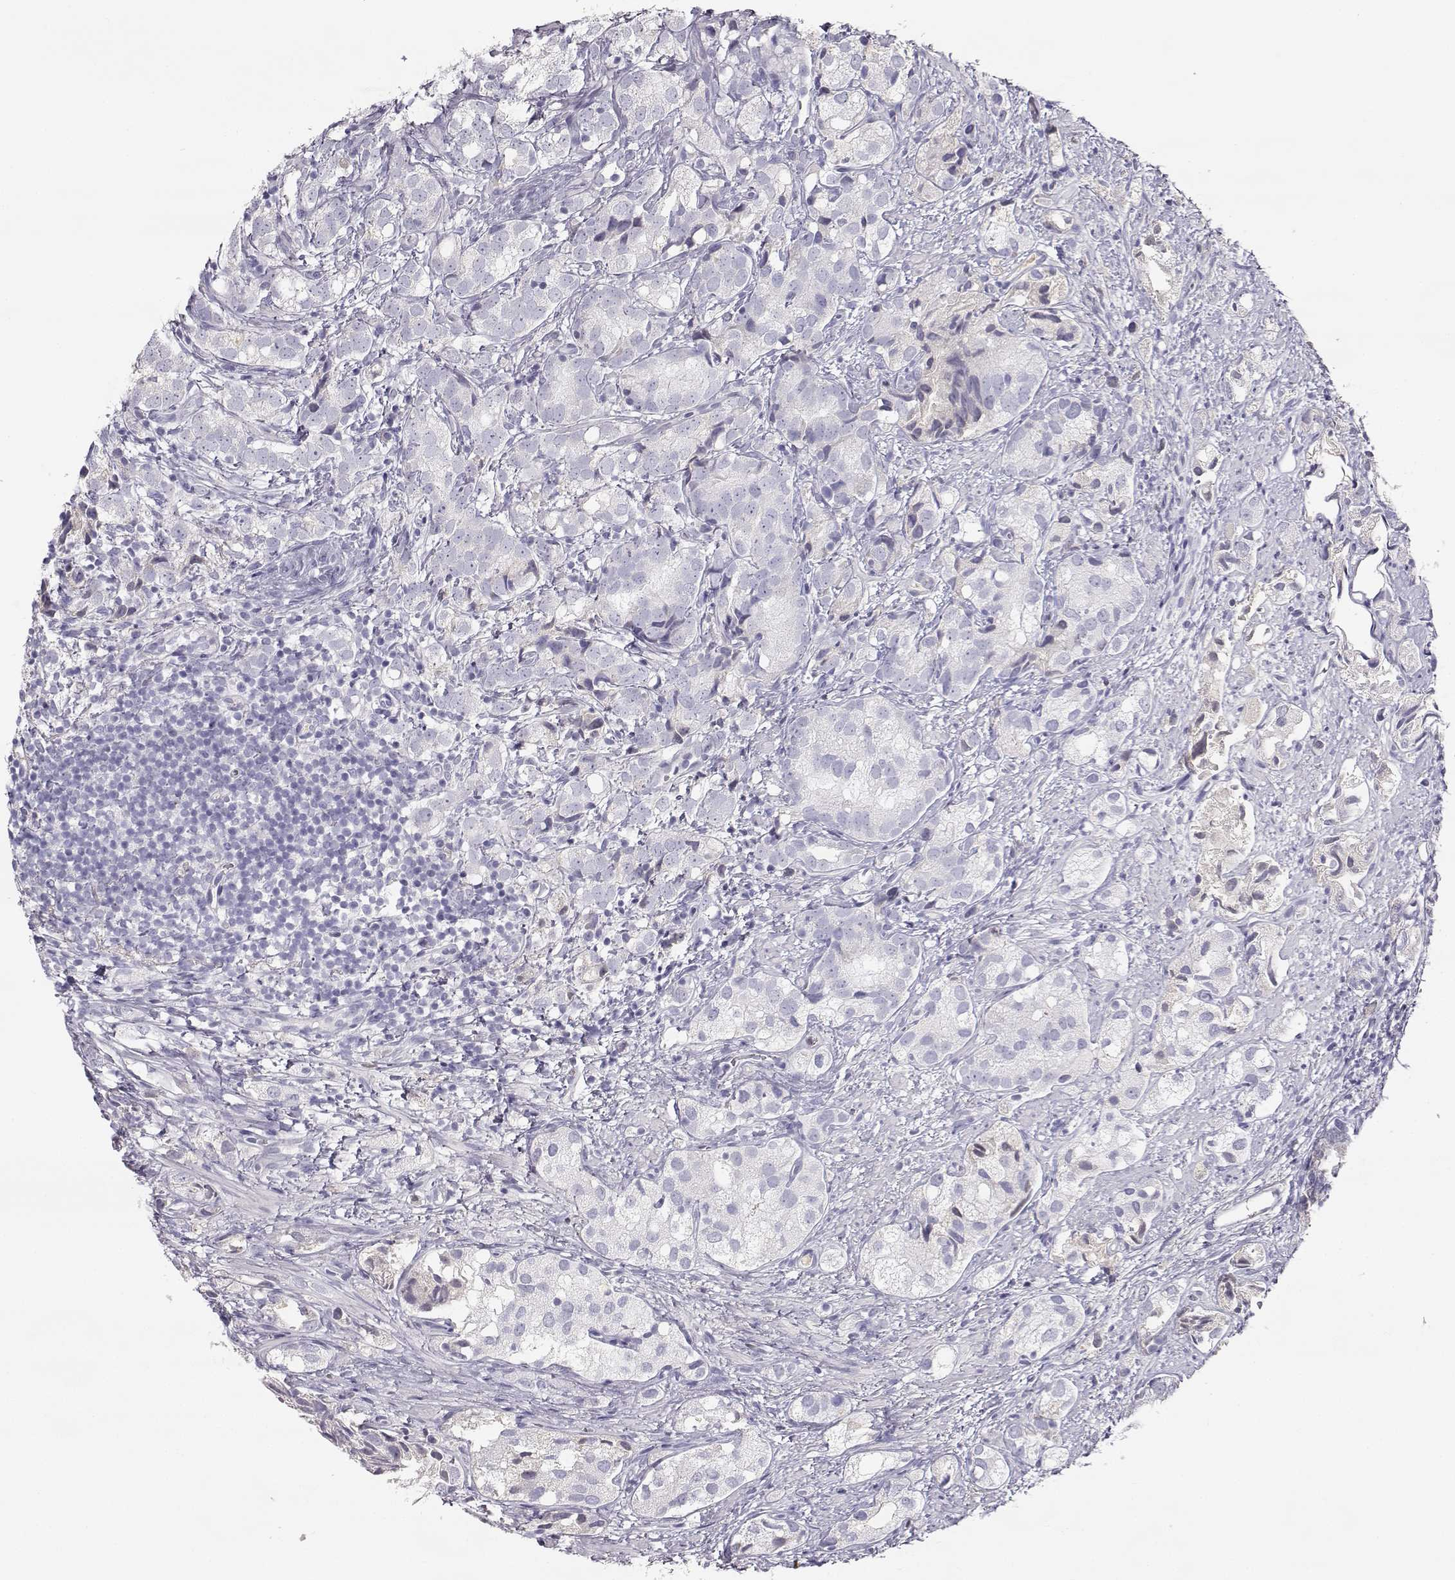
{"staining": {"intensity": "negative", "quantity": "none", "location": "none"}, "tissue": "prostate cancer", "cell_type": "Tumor cells", "image_type": "cancer", "snomed": [{"axis": "morphology", "description": "Adenocarcinoma, High grade"}, {"axis": "topography", "description": "Prostate"}], "caption": "A micrograph of human prostate cancer (high-grade adenocarcinoma) is negative for staining in tumor cells. (DAB (3,3'-diaminobenzidine) immunohistochemistry visualized using brightfield microscopy, high magnification).", "gene": "SLCO6A1", "patient": {"sex": "male", "age": 82}}